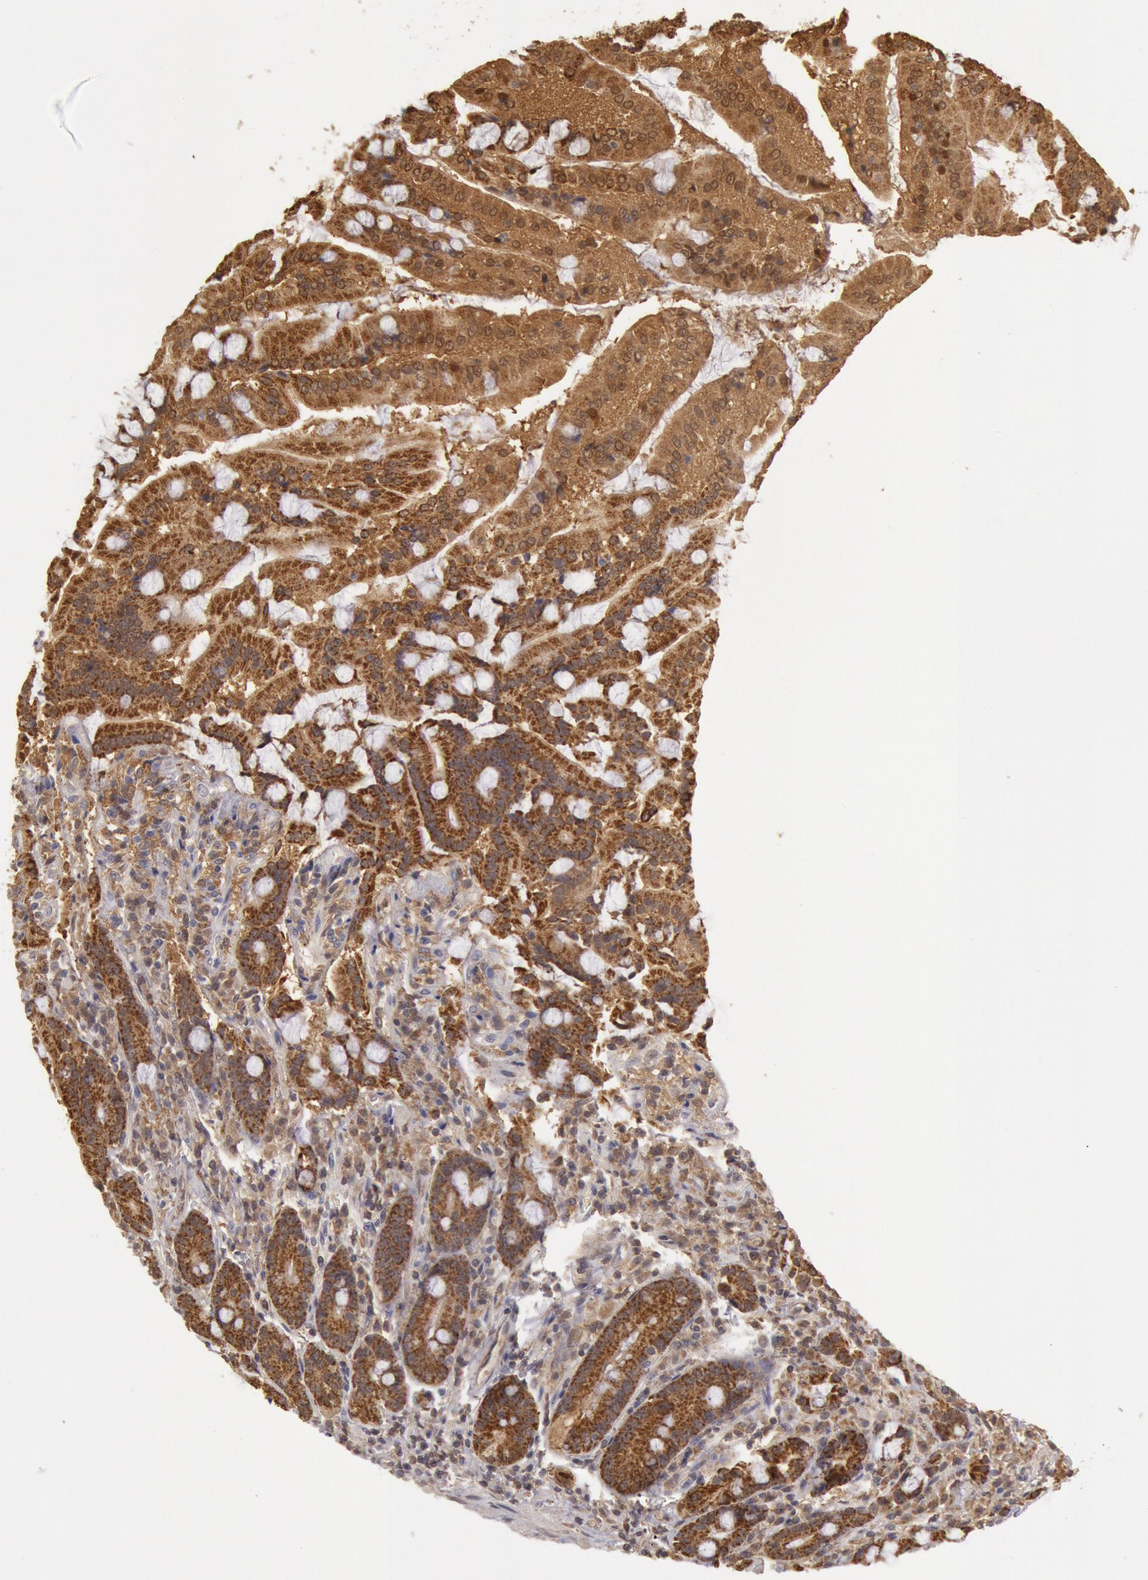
{"staining": {"intensity": "strong", "quantity": ">75%", "location": "cytoplasmic/membranous"}, "tissue": "duodenum", "cell_type": "Glandular cells", "image_type": "normal", "snomed": [{"axis": "morphology", "description": "Normal tissue, NOS"}, {"axis": "topography", "description": "Duodenum"}], "caption": "Brown immunohistochemical staining in benign duodenum reveals strong cytoplasmic/membranous staining in approximately >75% of glandular cells. The staining is performed using DAB brown chromogen to label protein expression. The nuclei are counter-stained blue using hematoxylin.", "gene": "MPST", "patient": {"sex": "female", "age": 64}}